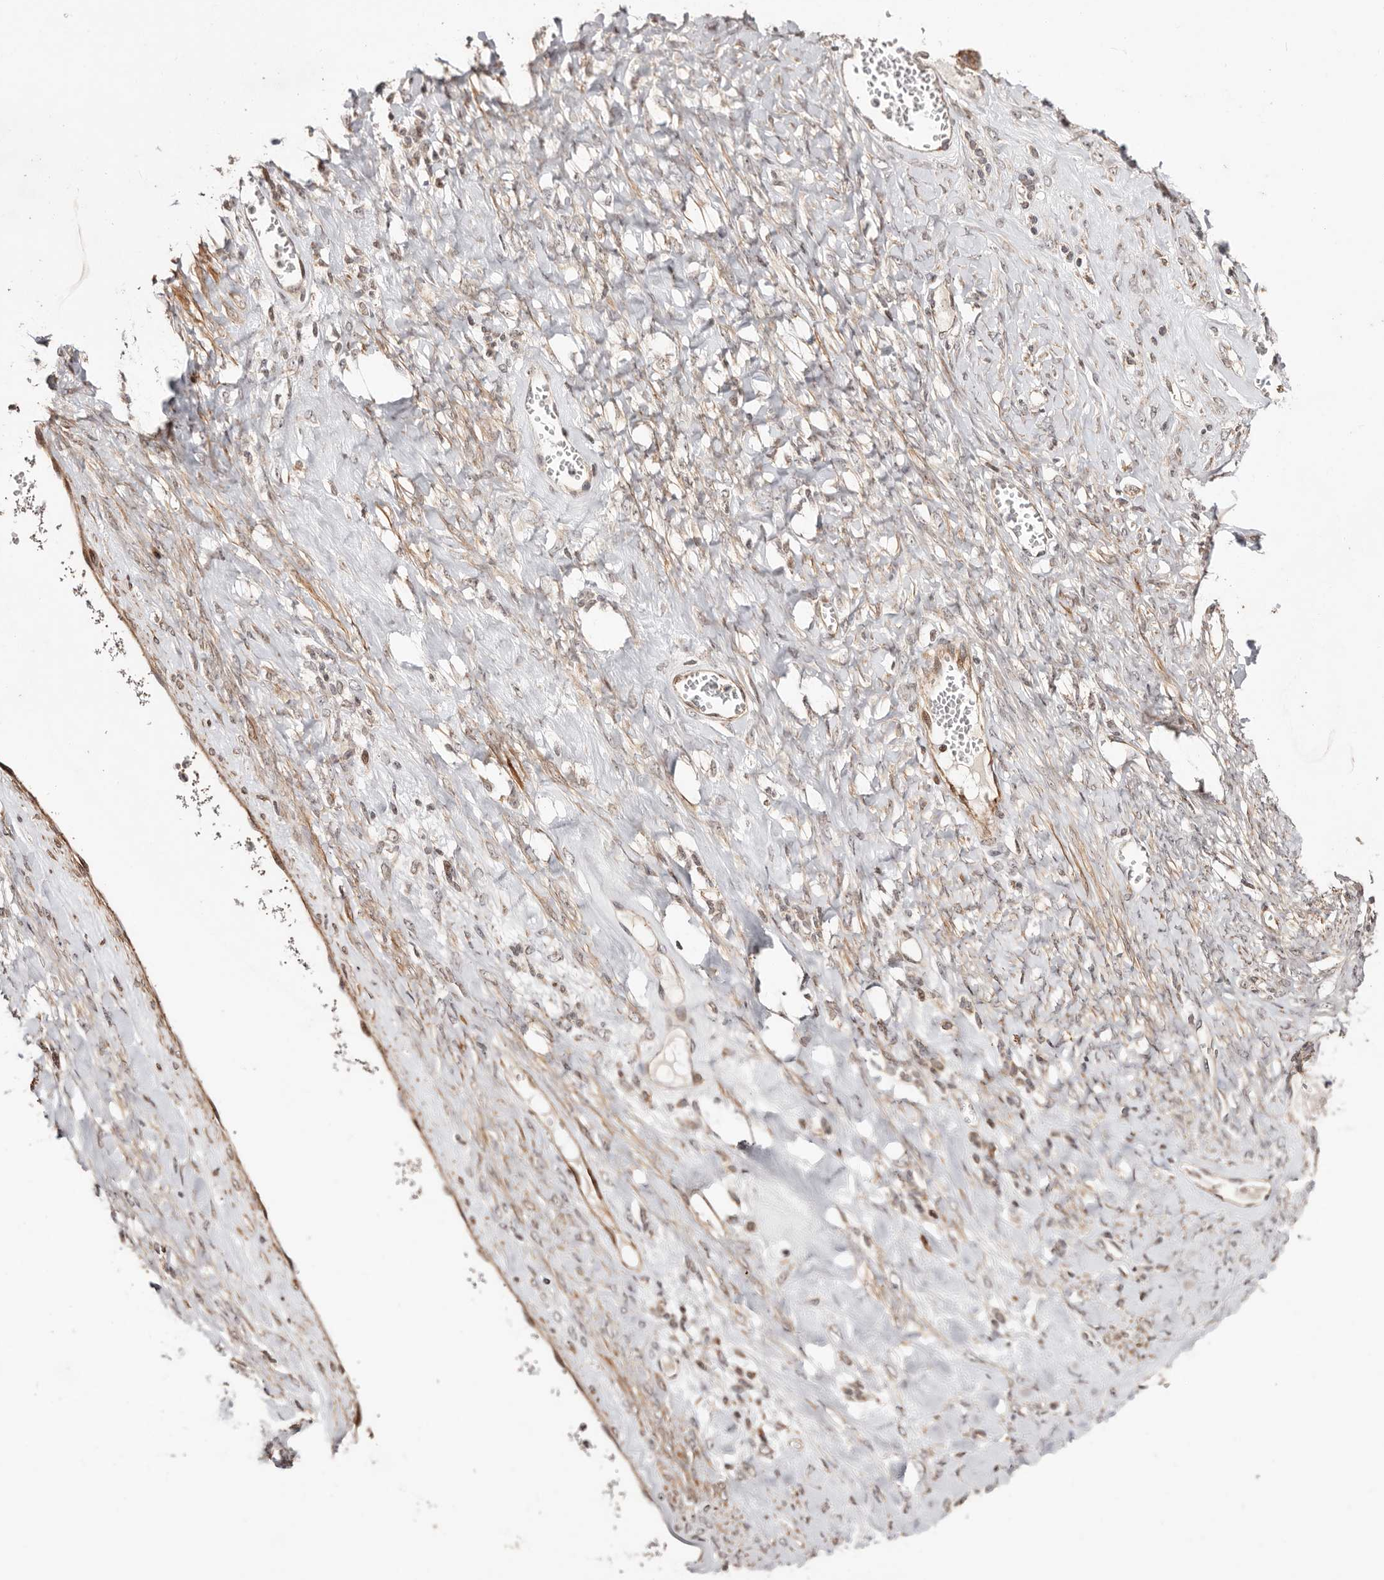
{"staining": {"intensity": "moderate", "quantity": ">75%", "location": "cytoplasmic/membranous"}, "tissue": "ovarian cancer", "cell_type": "Tumor cells", "image_type": "cancer", "snomed": [{"axis": "morphology", "description": "Cystadenocarcinoma, serous, NOS"}, {"axis": "topography", "description": "Ovary"}], "caption": "Human ovarian serous cystadenocarcinoma stained with a protein marker demonstrates moderate staining in tumor cells.", "gene": "HIVEP3", "patient": {"sex": "female", "age": 79}}